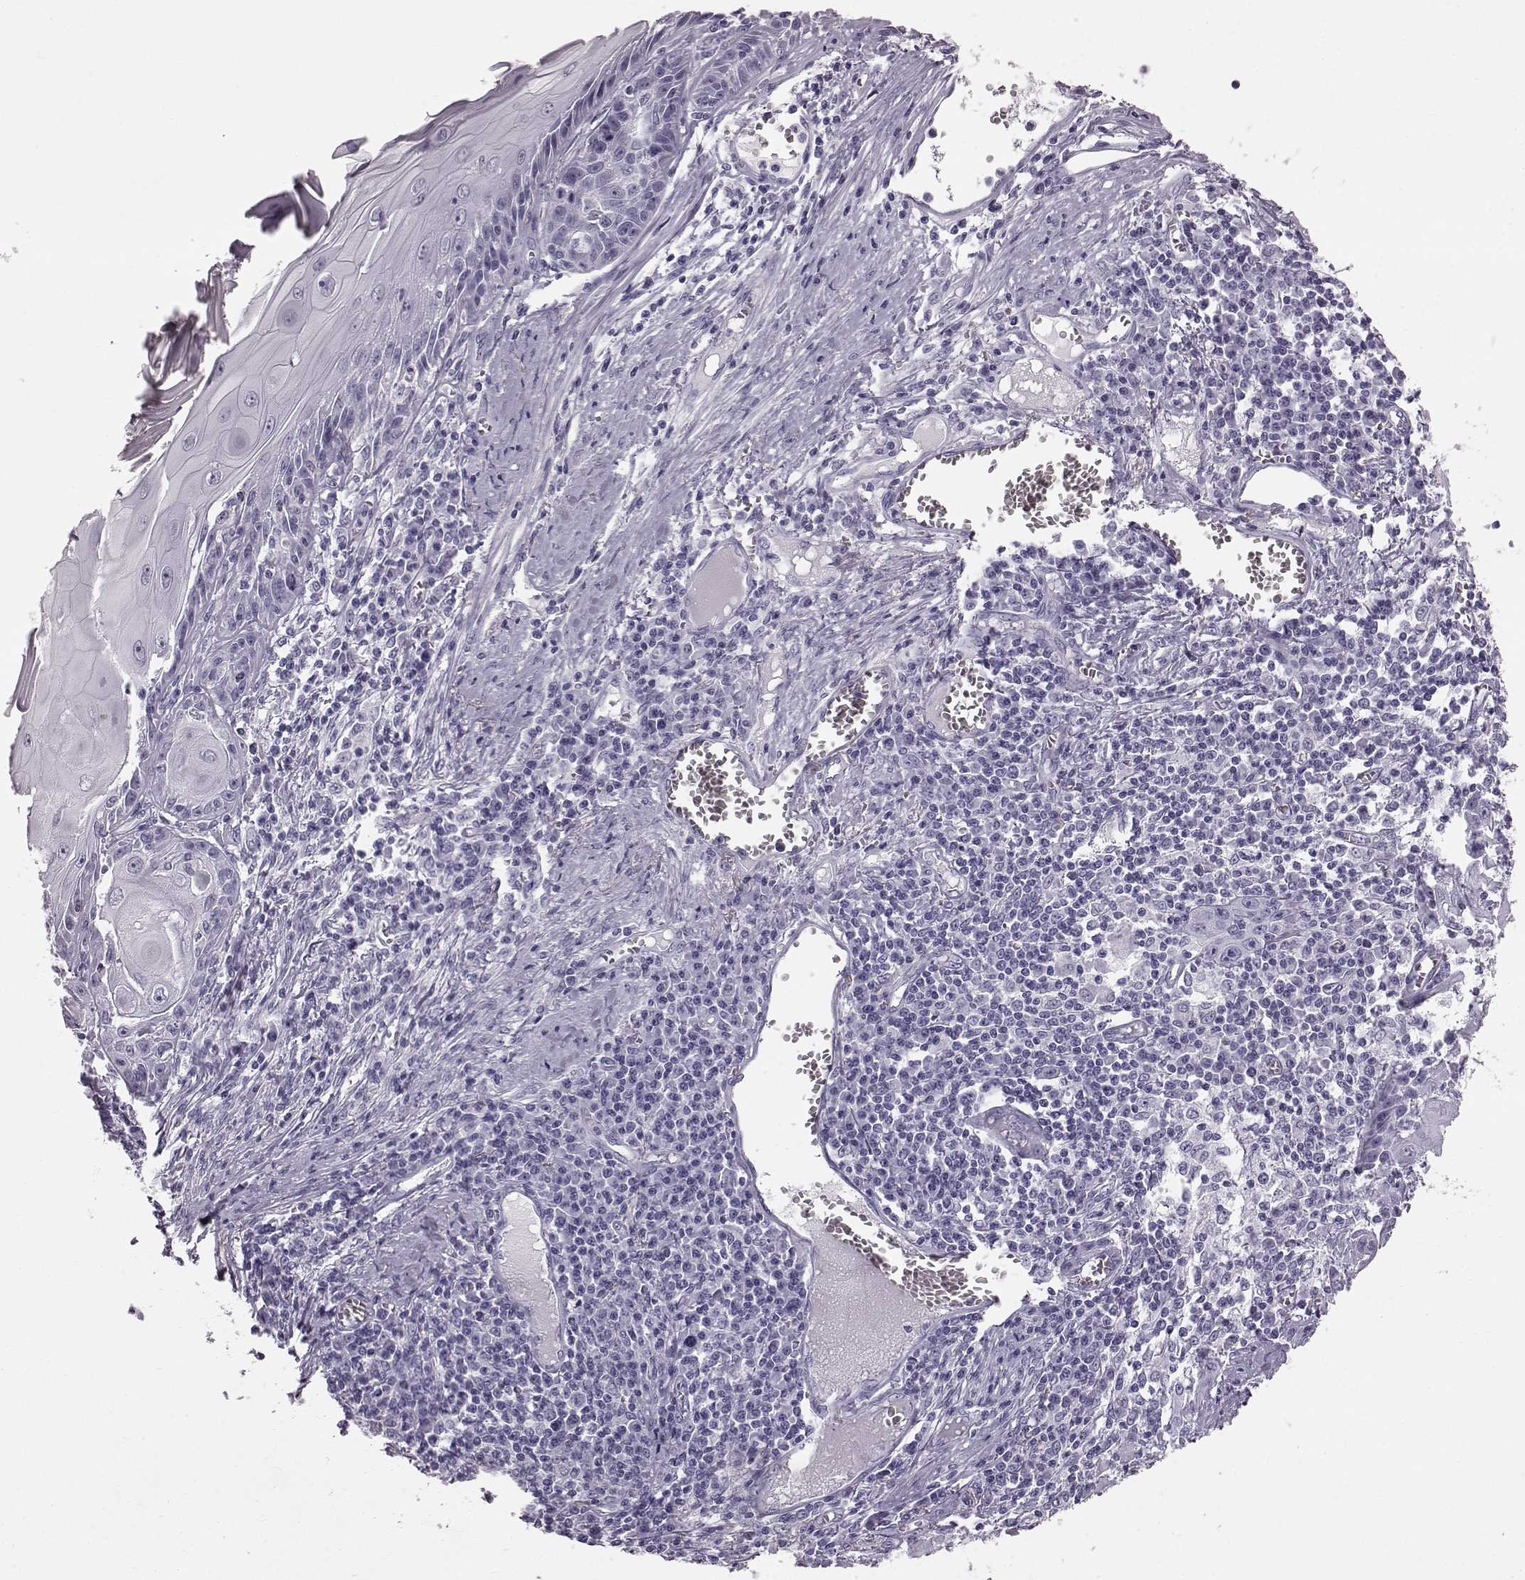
{"staining": {"intensity": "negative", "quantity": "none", "location": "none"}, "tissue": "skin cancer", "cell_type": "Tumor cells", "image_type": "cancer", "snomed": [{"axis": "morphology", "description": "Squamous cell carcinoma, NOS"}, {"axis": "topography", "description": "Skin"}, {"axis": "topography", "description": "Vulva"}], "caption": "Immunohistochemistry (IHC) histopathology image of neoplastic tissue: squamous cell carcinoma (skin) stained with DAB exhibits no significant protein staining in tumor cells.", "gene": "TCHHL1", "patient": {"sex": "female", "age": 85}}